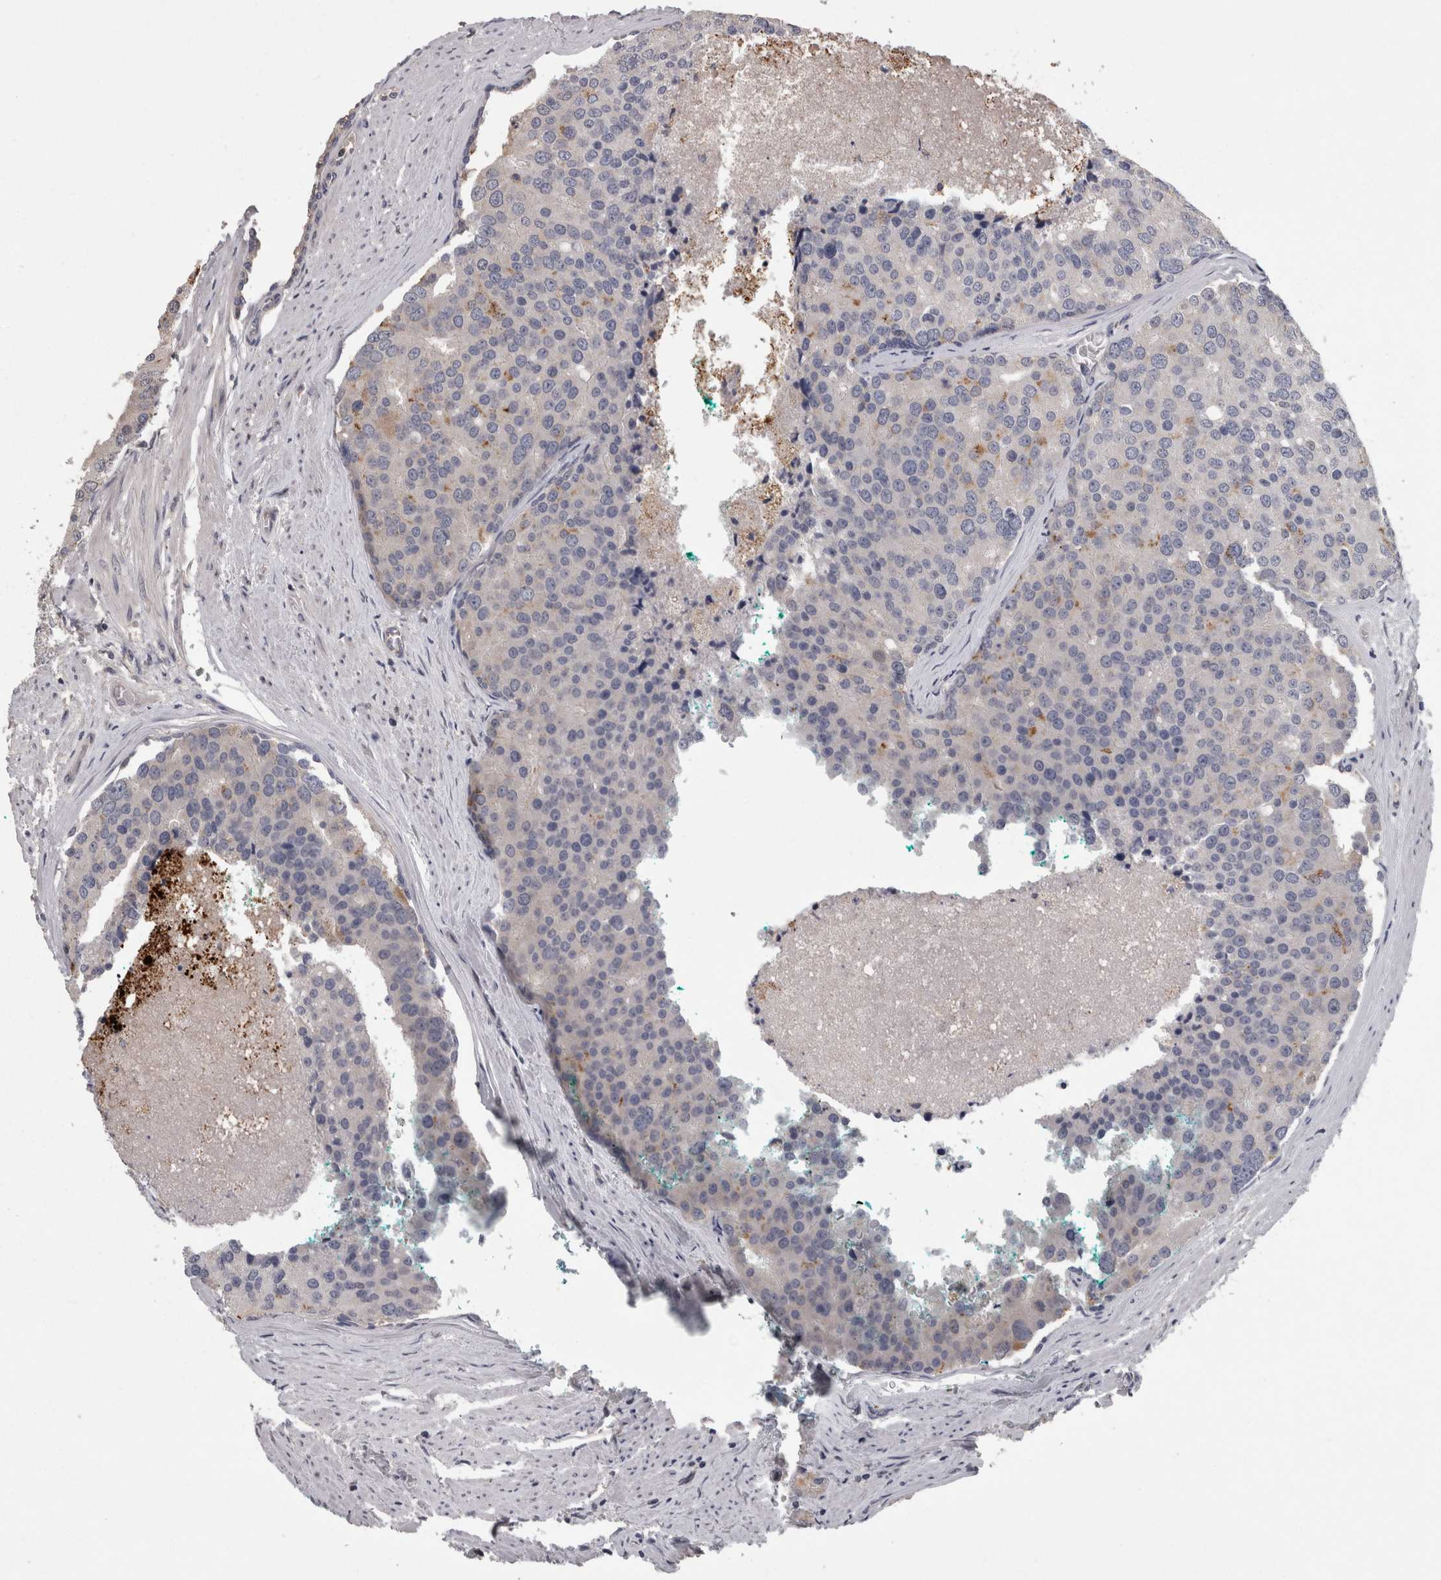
{"staining": {"intensity": "weak", "quantity": "<25%", "location": "cytoplasmic/membranous"}, "tissue": "prostate cancer", "cell_type": "Tumor cells", "image_type": "cancer", "snomed": [{"axis": "morphology", "description": "Adenocarcinoma, High grade"}, {"axis": "topography", "description": "Prostate"}], "caption": "An immunohistochemistry histopathology image of adenocarcinoma (high-grade) (prostate) is shown. There is no staining in tumor cells of adenocarcinoma (high-grade) (prostate).", "gene": "PCM1", "patient": {"sex": "male", "age": 50}}